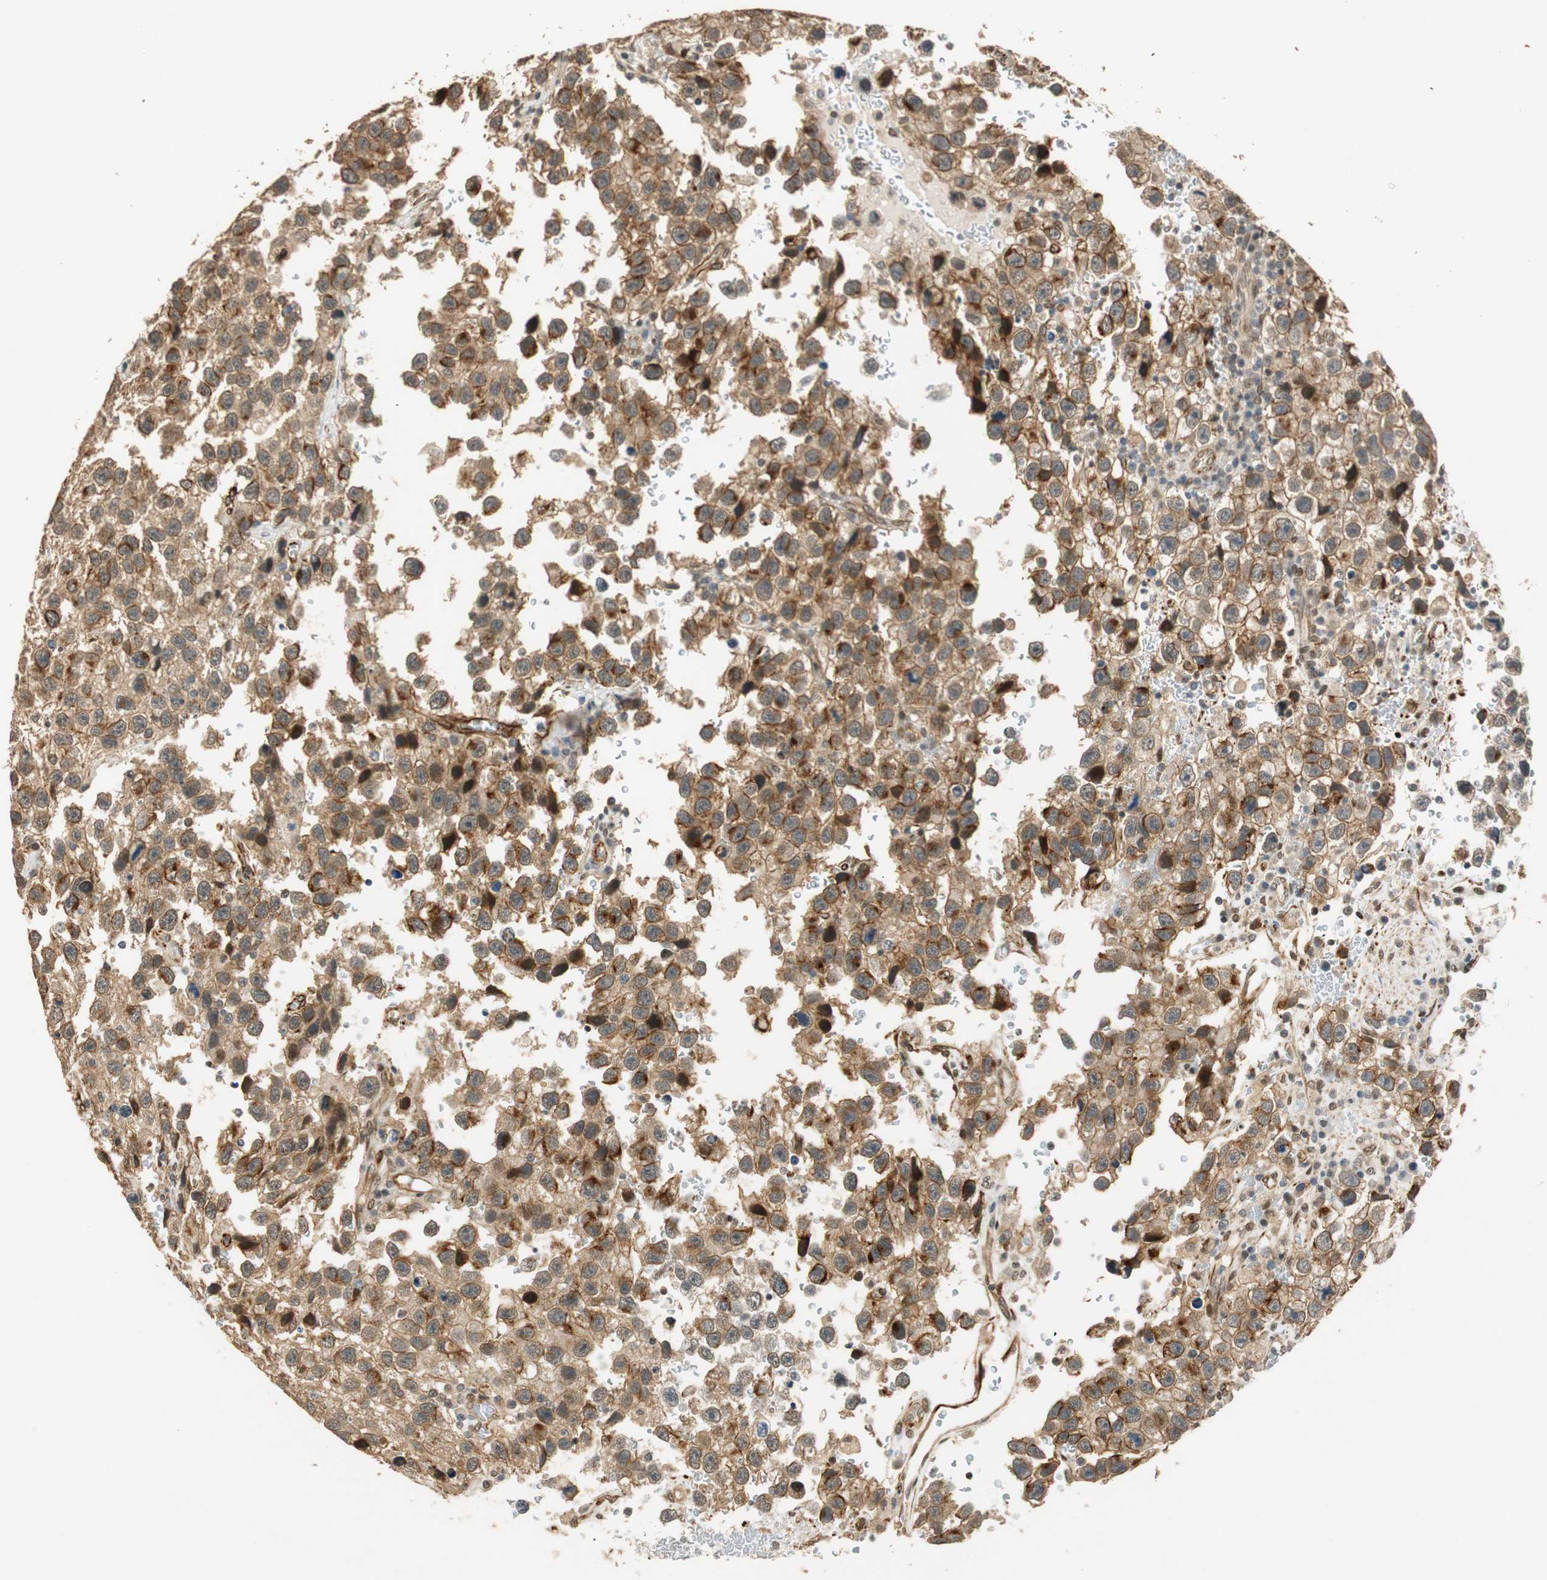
{"staining": {"intensity": "weak", "quantity": "25%-75%", "location": "cytoplasmic/membranous,nuclear"}, "tissue": "testis cancer", "cell_type": "Tumor cells", "image_type": "cancer", "snomed": [{"axis": "morphology", "description": "Seminoma, NOS"}, {"axis": "topography", "description": "Testis"}], "caption": "Immunohistochemistry of testis cancer demonstrates low levels of weak cytoplasmic/membranous and nuclear positivity in approximately 25%-75% of tumor cells.", "gene": "NES", "patient": {"sex": "male", "age": 33}}